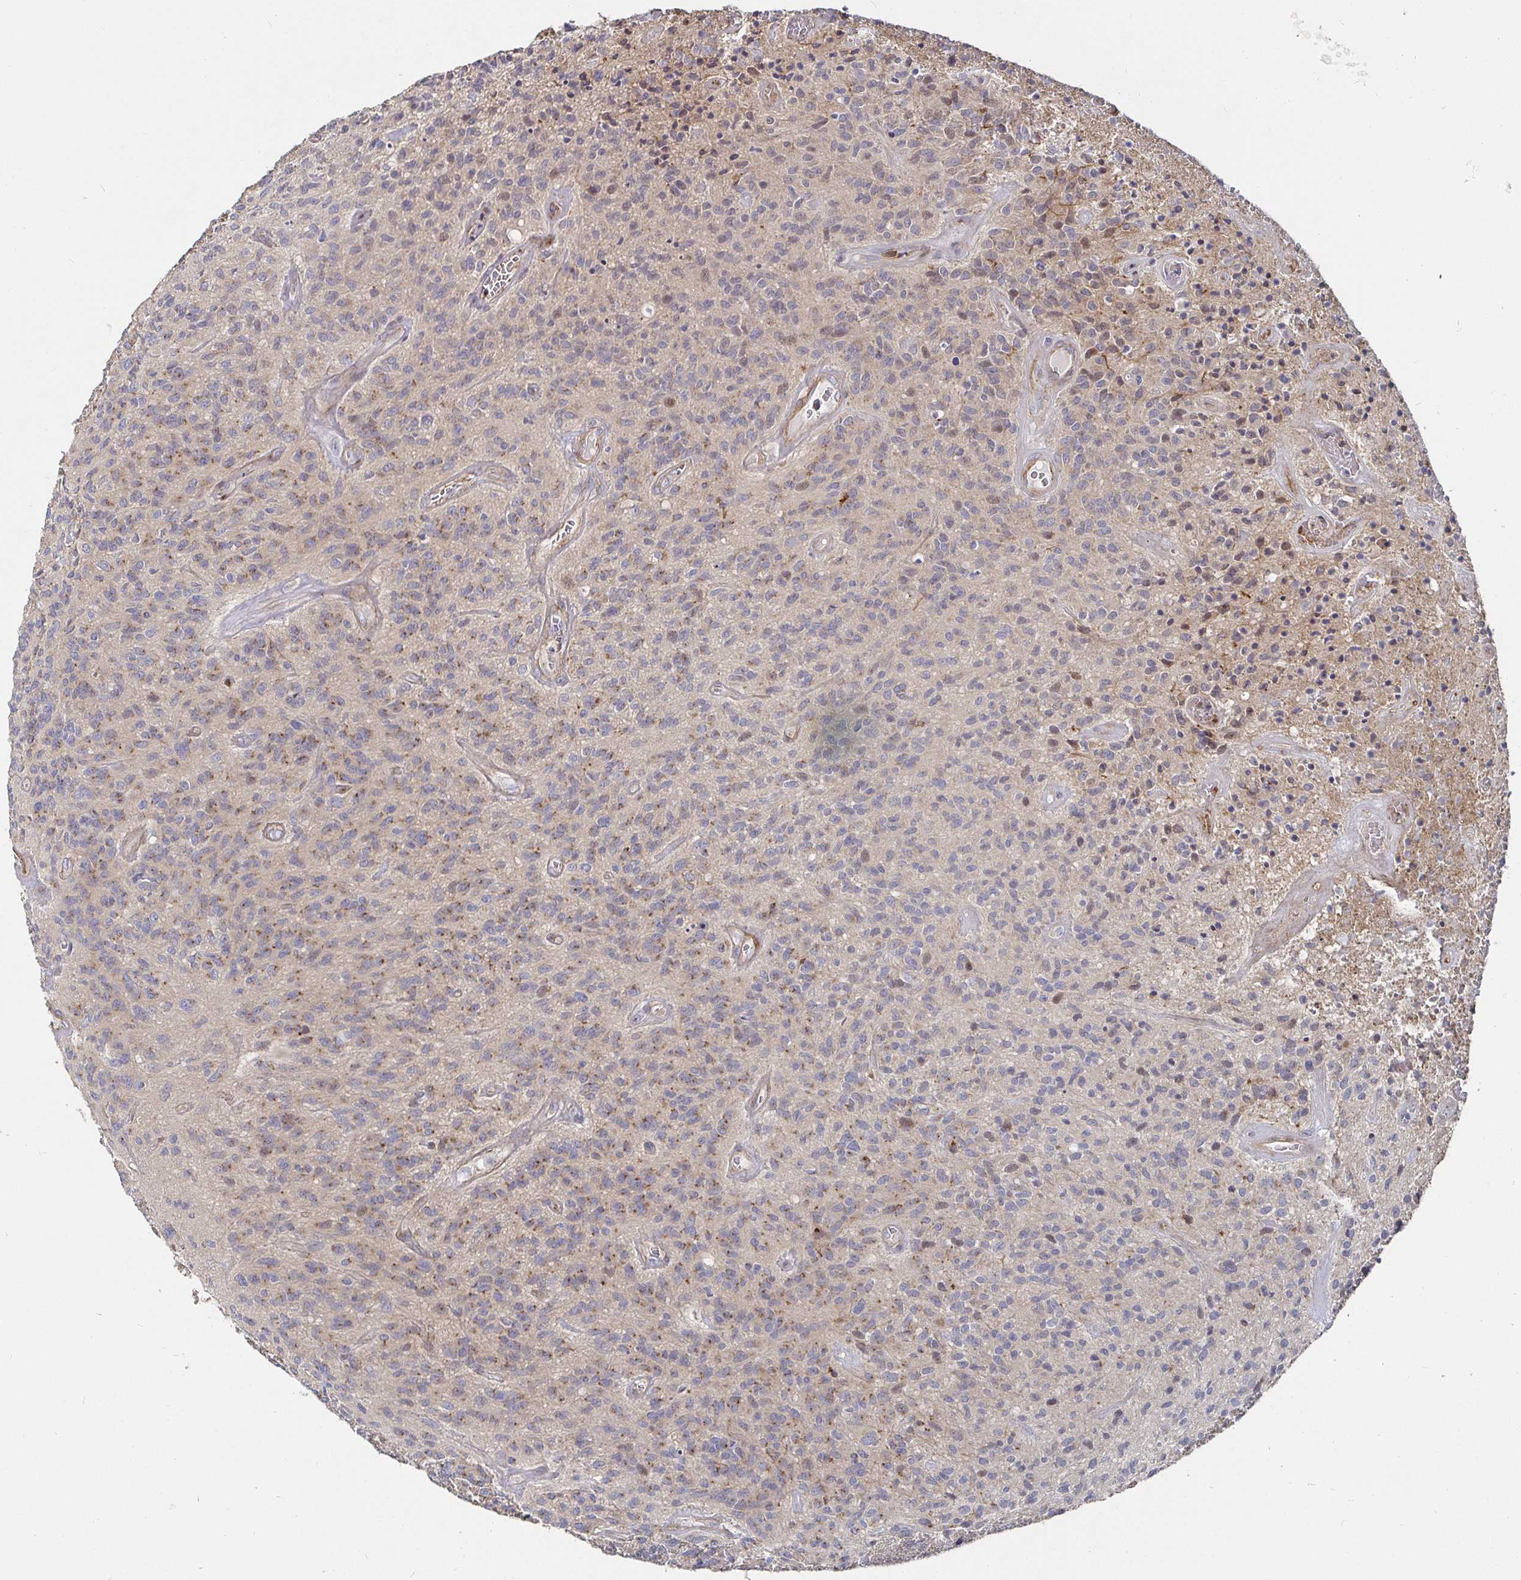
{"staining": {"intensity": "moderate", "quantity": "<25%", "location": "cytoplasmic/membranous"}, "tissue": "glioma", "cell_type": "Tumor cells", "image_type": "cancer", "snomed": [{"axis": "morphology", "description": "Glioma, malignant, High grade"}, {"axis": "topography", "description": "Brain"}], "caption": "High-power microscopy captured an immunohistochemistry histopathology image of malignant glioma (high-grade), revealing moderate cytoplasmic/membranous staining in approximately <25% of tumor cells.", "gene": "GJA4", "patient": {"sex": "male", "age": 76}}